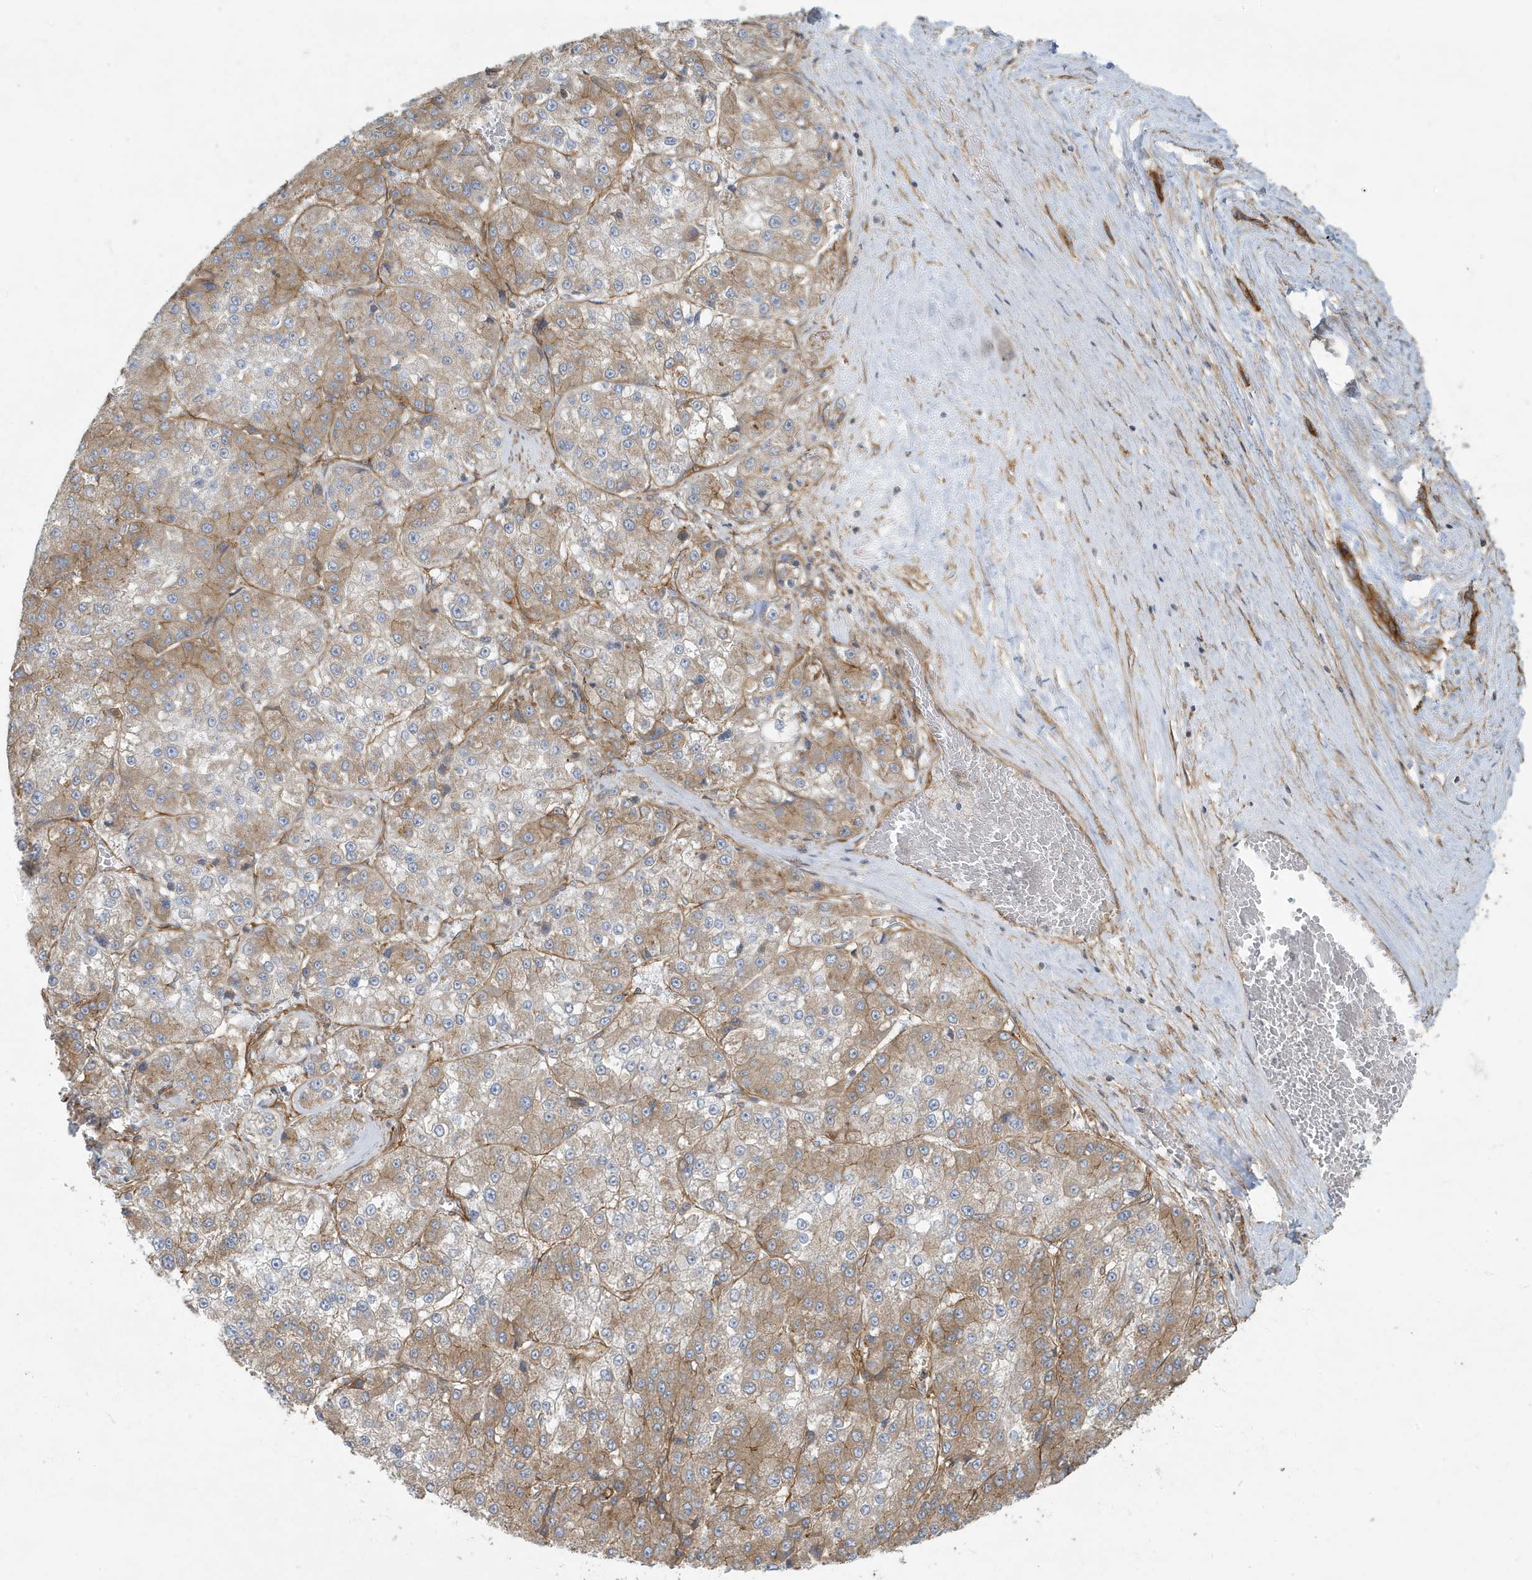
{"staining": {"intensity": "moderate", "quantity": "25%-75%", "location": "cytoplasmic/membranous"}, "tissue": "liver cancer", "cell_type": "Tumor cells", "image_type": "cancer", "snomed": [{"axis": "morphology", "description": "Carcinoma, Hepatocellular, NOS"}, {"axis": "topography", "description": "Liver"}], "caption": "Immunohistochemistry micrograph of liver cancer stained for a protein (brown), which shows medium levels of moderate cytoplasmic/membranous positivity in about 25%-75% of tumor cells.", "gene": "ATP23", "patient": {"sex": "female", "age": 73}}